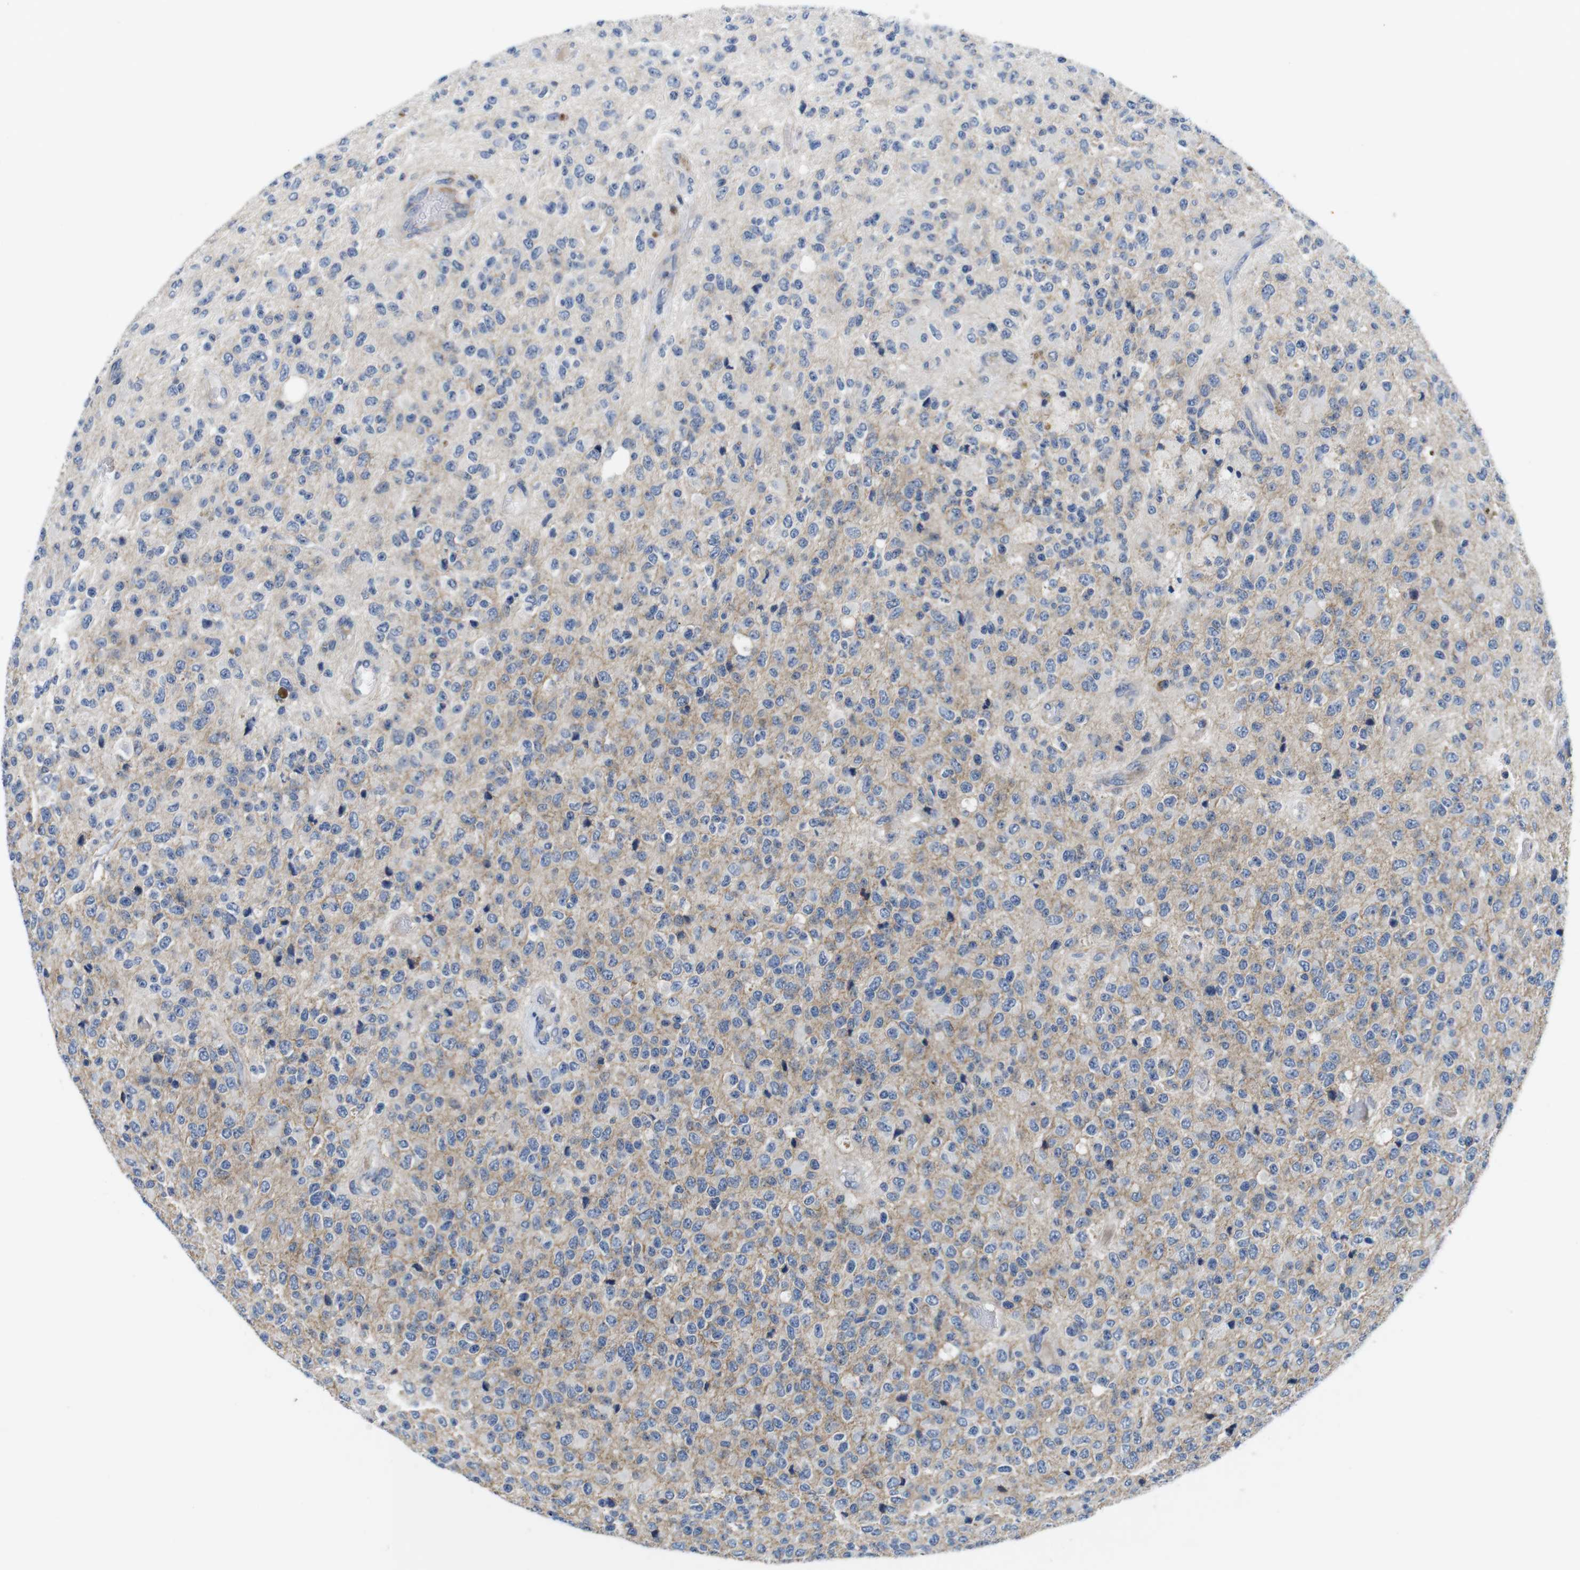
{"staining": {"intensity": "moderate", "quantity": "25%-75%", "location": "cytoplasmic/membranous"}, "tissue": "glioma", "cell_type": "Tumor cells", "image_type": "cancer", "snomed": [{"axis": "morphology", "description": "Glioma, malignant, High grade"}, {"axis": "topography", "description": "pancreas cauda"}], "caption": "High-grade glioma (malignant) stained with a protein marker shows moderate staining in tumor cells.", "gene": "SCRIB", "patient": {"sex": "male", "age": 60}}